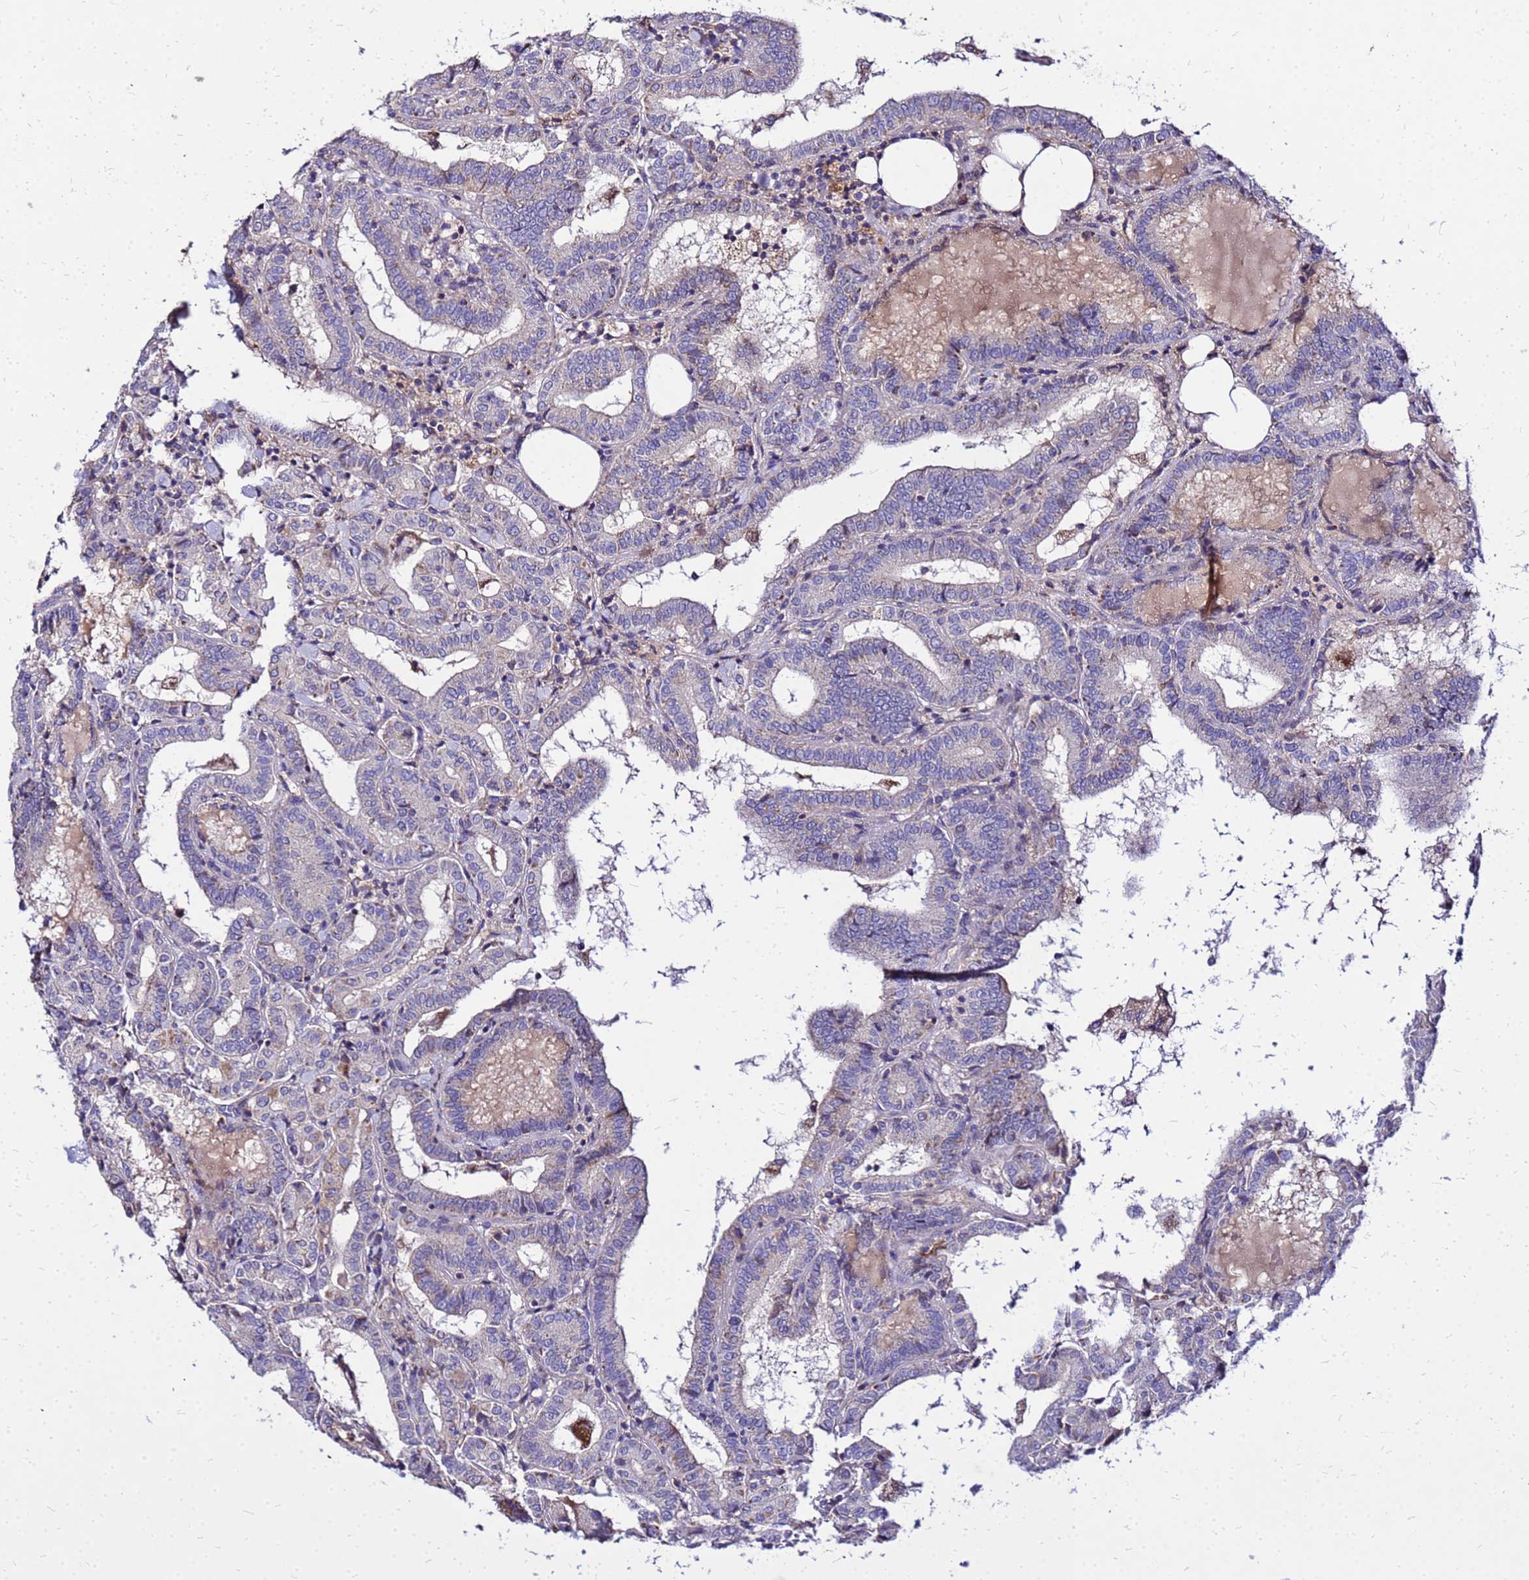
{"staining": {"intensity": "negative", "quantity": "none", "location": "none"}, "tissue": "thyroid cancer", "cell_type": "Tumor cells", "image_type": "cancer", "snomed": [{"axis": "morphology", "description": "Papillary adenocarcinoma, NOS"}, {"axis": "topography", "description": "Thyroid gland"}], "caption": "Immunohistochemical staining of human thyroid cancer (papillary adenocarcinoma) displays no significant positivity in tumor cells.", "gene": "COX14", "patient": {"sex": "female", "age": 72}}